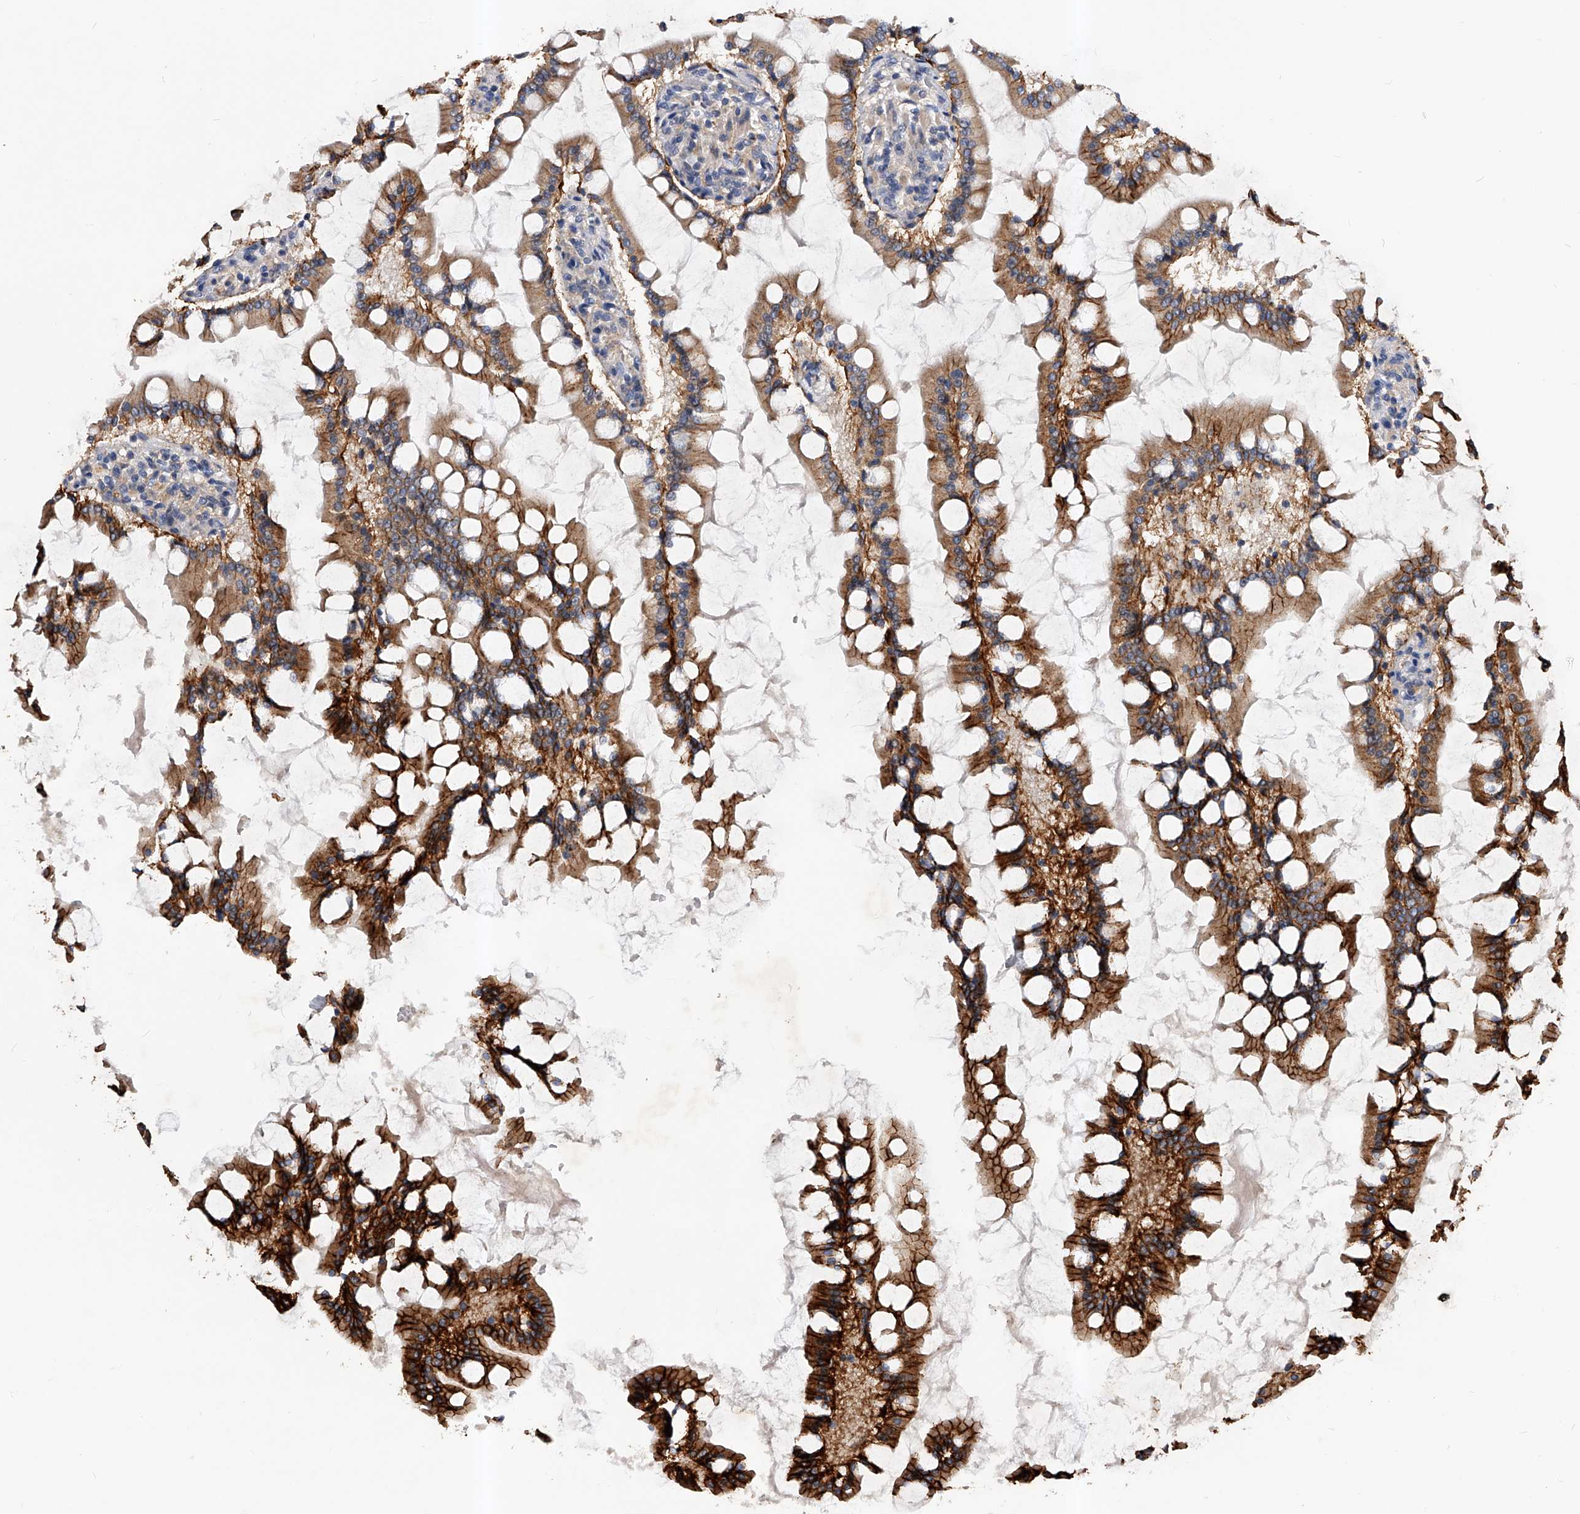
{"staining": {"intensity": "strong", "quantity": "25%-75%", "location": "cytoplasmic/membranous"}, "tissue": "small intestine", "cell_type": "Glandular cells", "image_type": "normal", "snomed": [{"axis": "morphology", "description": "Normal tissue, NOS"}, {"axis": "topography", "description": "Small intestine"}], "caption": "Small intestine was stained to show a protein in brown. There is high levels of strong cytoplasmic/membranous expression in approximately 25%-75% of glandular cells. The protein is stained brown, and the nuclei are stained in blue (DAB (3,3'-diaminobenzidine) IHC with brightfield microscopy, high magnification).", "gene": "ARL4C", "patient": {"sex": "male", "age": 41}}